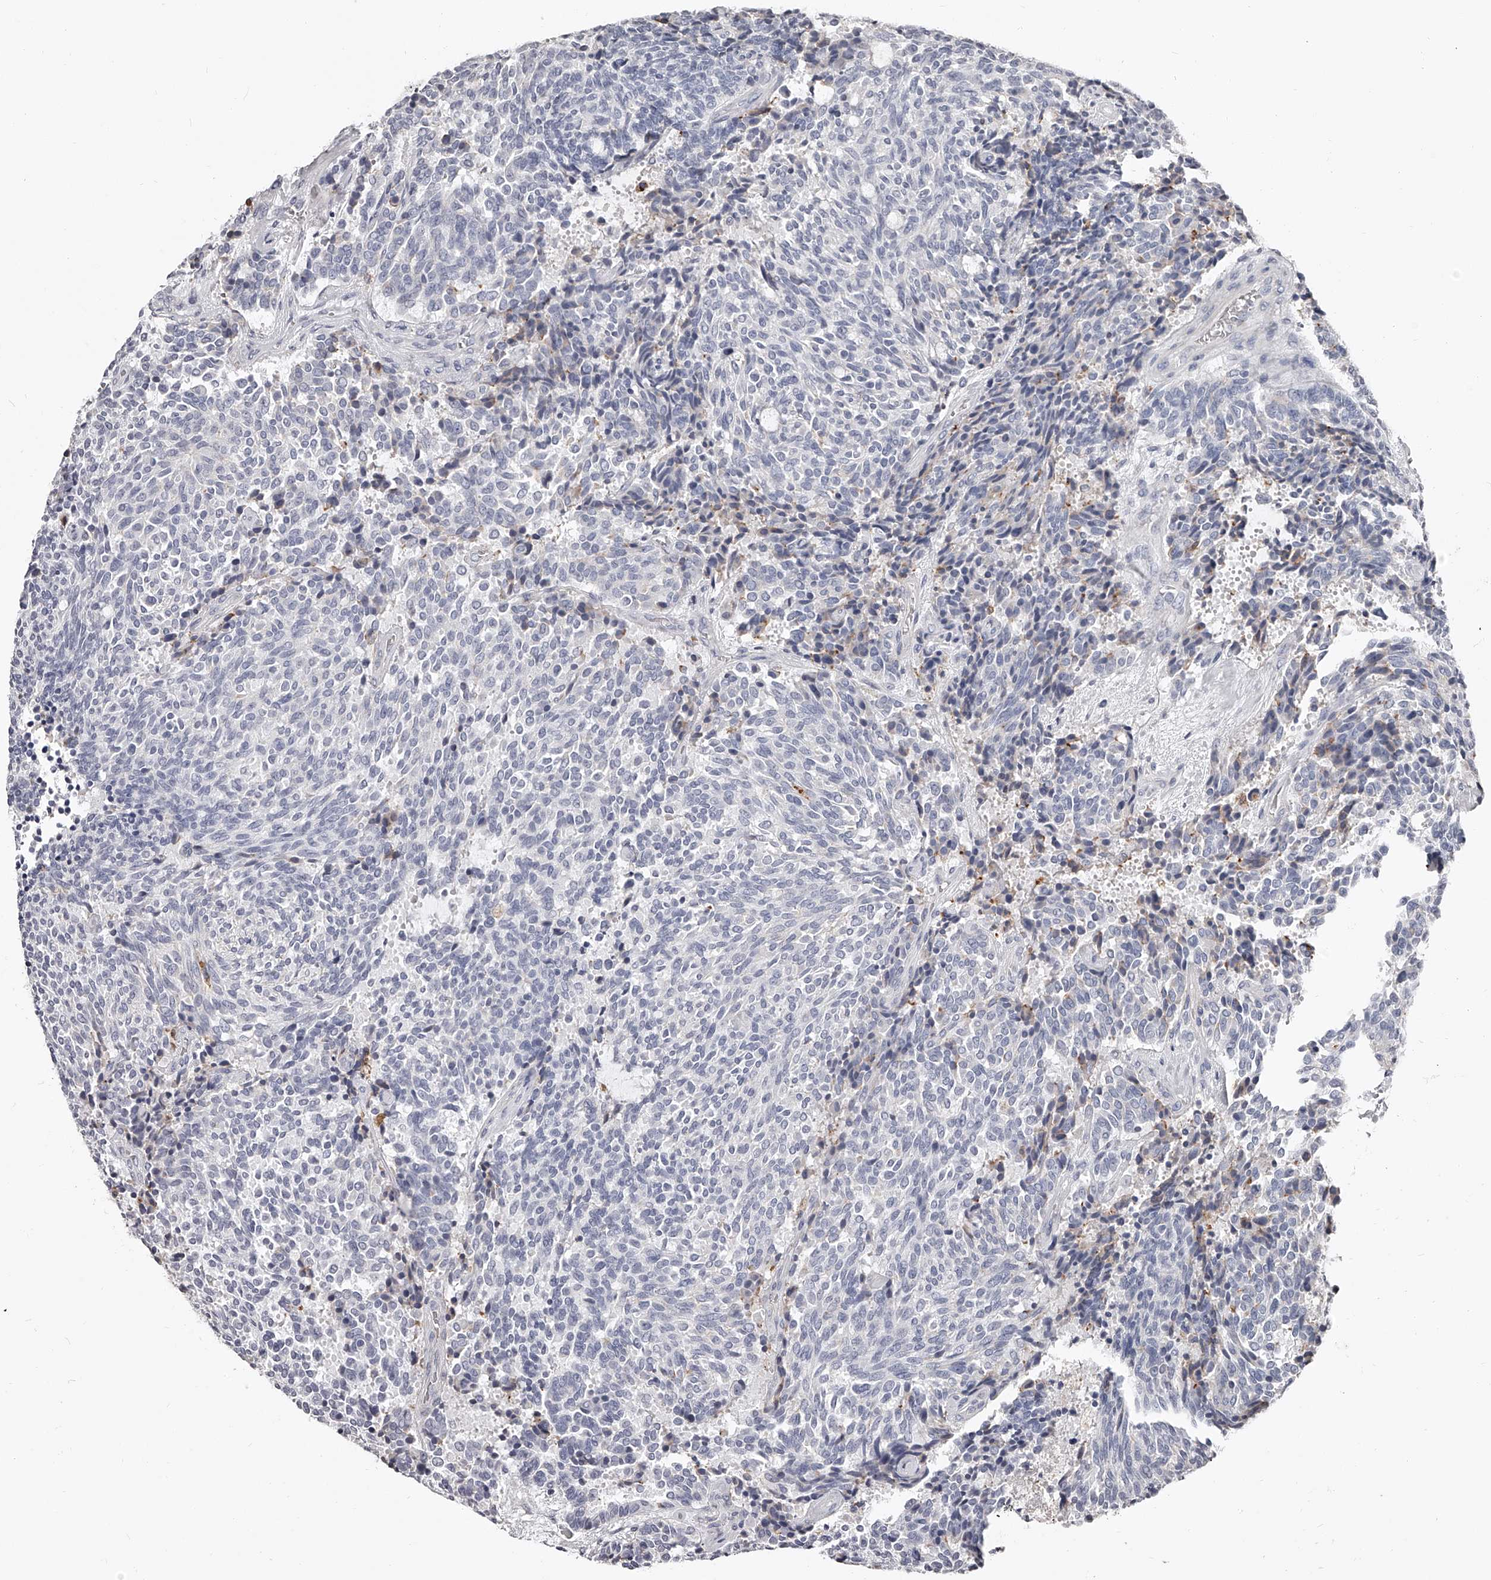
{"staining": {"intensity": "negative", "quantity": "none", "location": "none"}, "tissue": "carcinoid", "cell_type": "Tumor cells", "image_type": "cancer", "snomed": [{"axis": "morphology", "description": "Carcinoid, malignant, NOS"}, {"axis": "topography", "description": "Pancreas"}], "caption": "A histopathology image of carcinoid stained for a protein displays no brown staining in tumor cells.", "gene": "PACSIN1", "patient": {"sex": "female", "age": 54}}